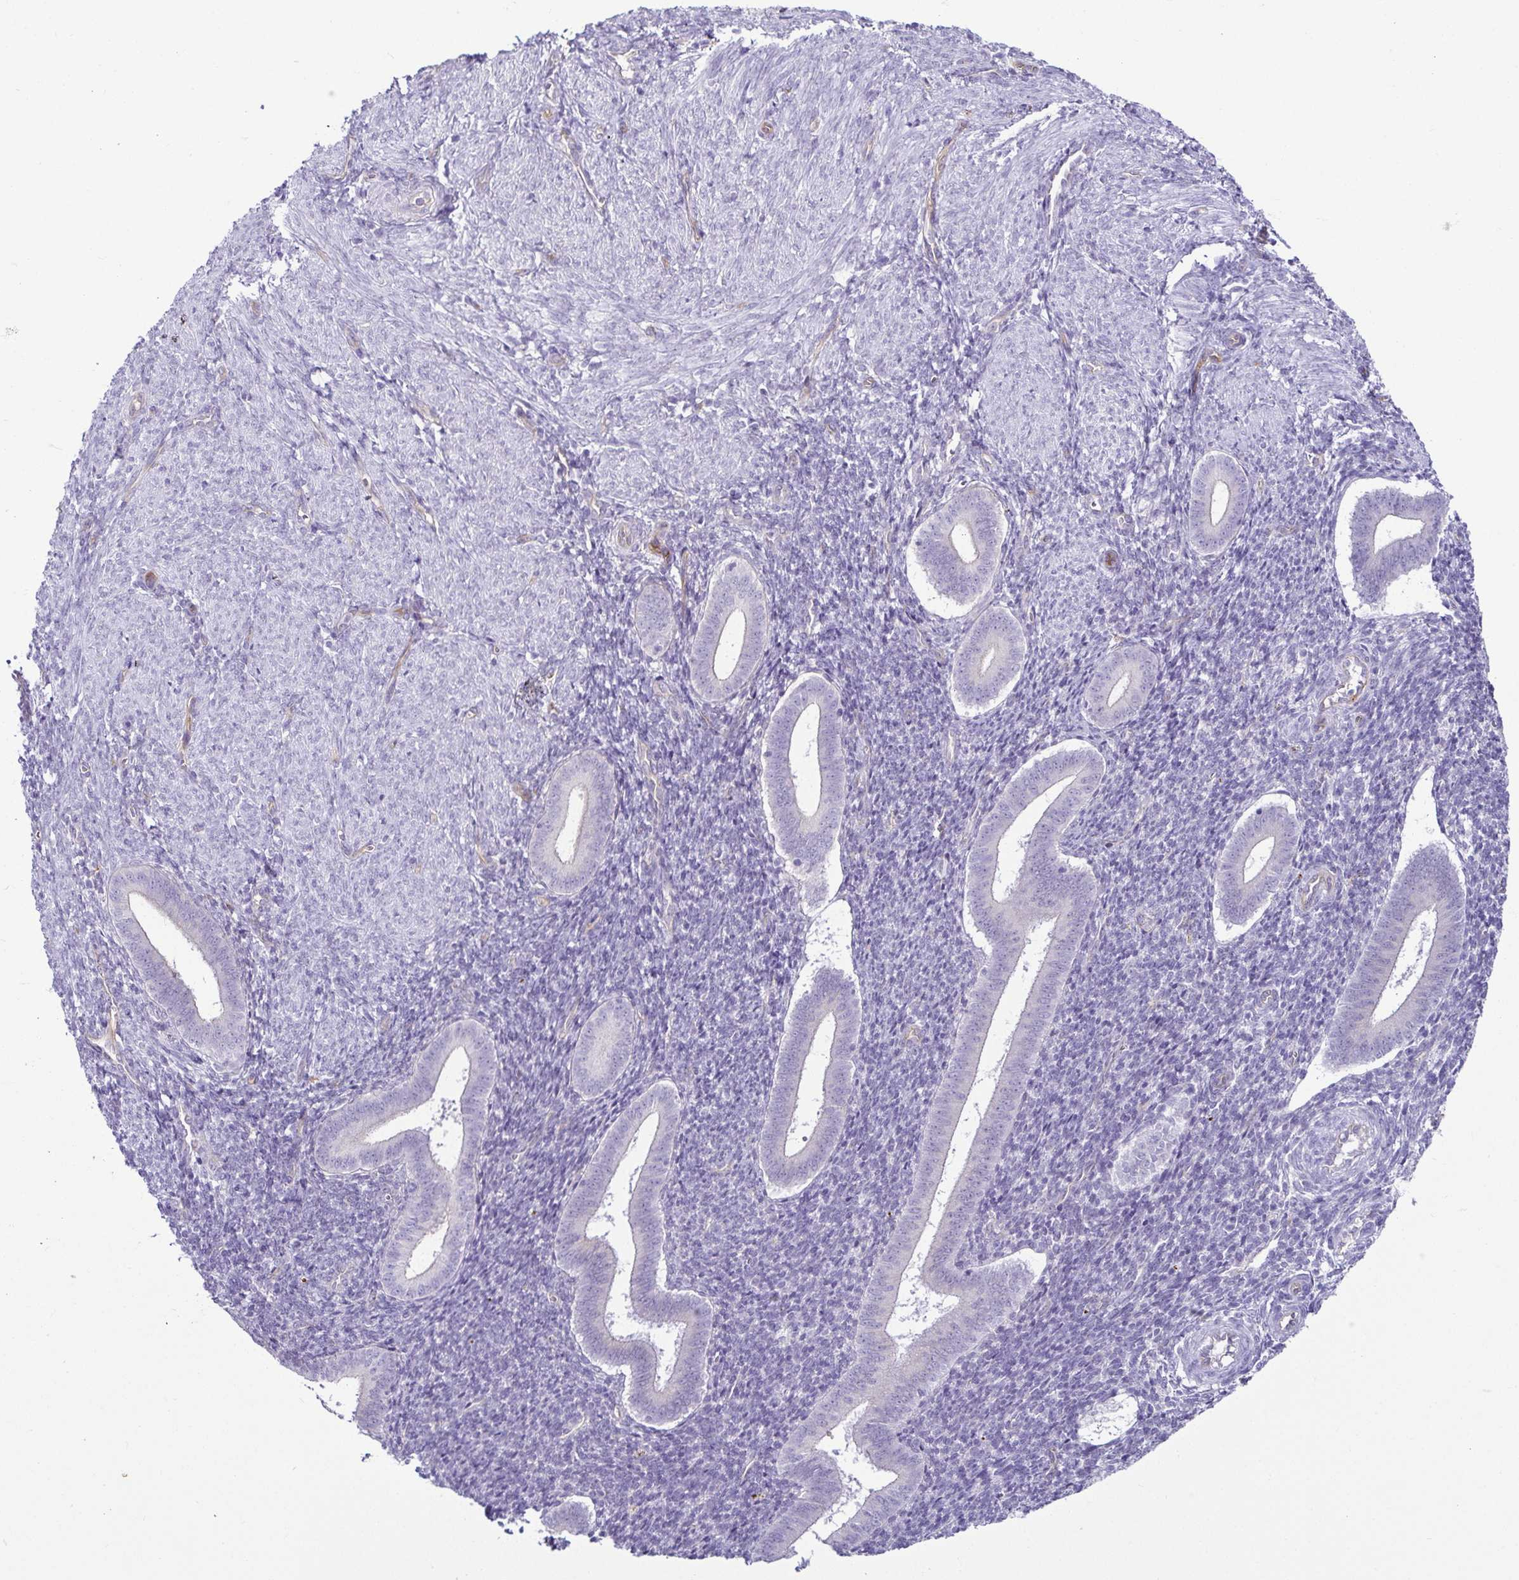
{"staining": {"intensity": "negative", "quantity": "none", "location": "none"}, "tissue": "endometrium", "cell_type": "Cells in endometrial stroma", "image_type": "normal", "snomed": [{"axis": "morphology", "description": "Normal tissue, NOS"}, {"axis": "topography", "description": "Endometrium"}], "caption": "This is an immunohistochemistry photomicrograph of normal human endometrium. There is no expression in cells in endometrial stroma.", "gene": "CASP14", "patient": {"sex": "female", "age": 25}}